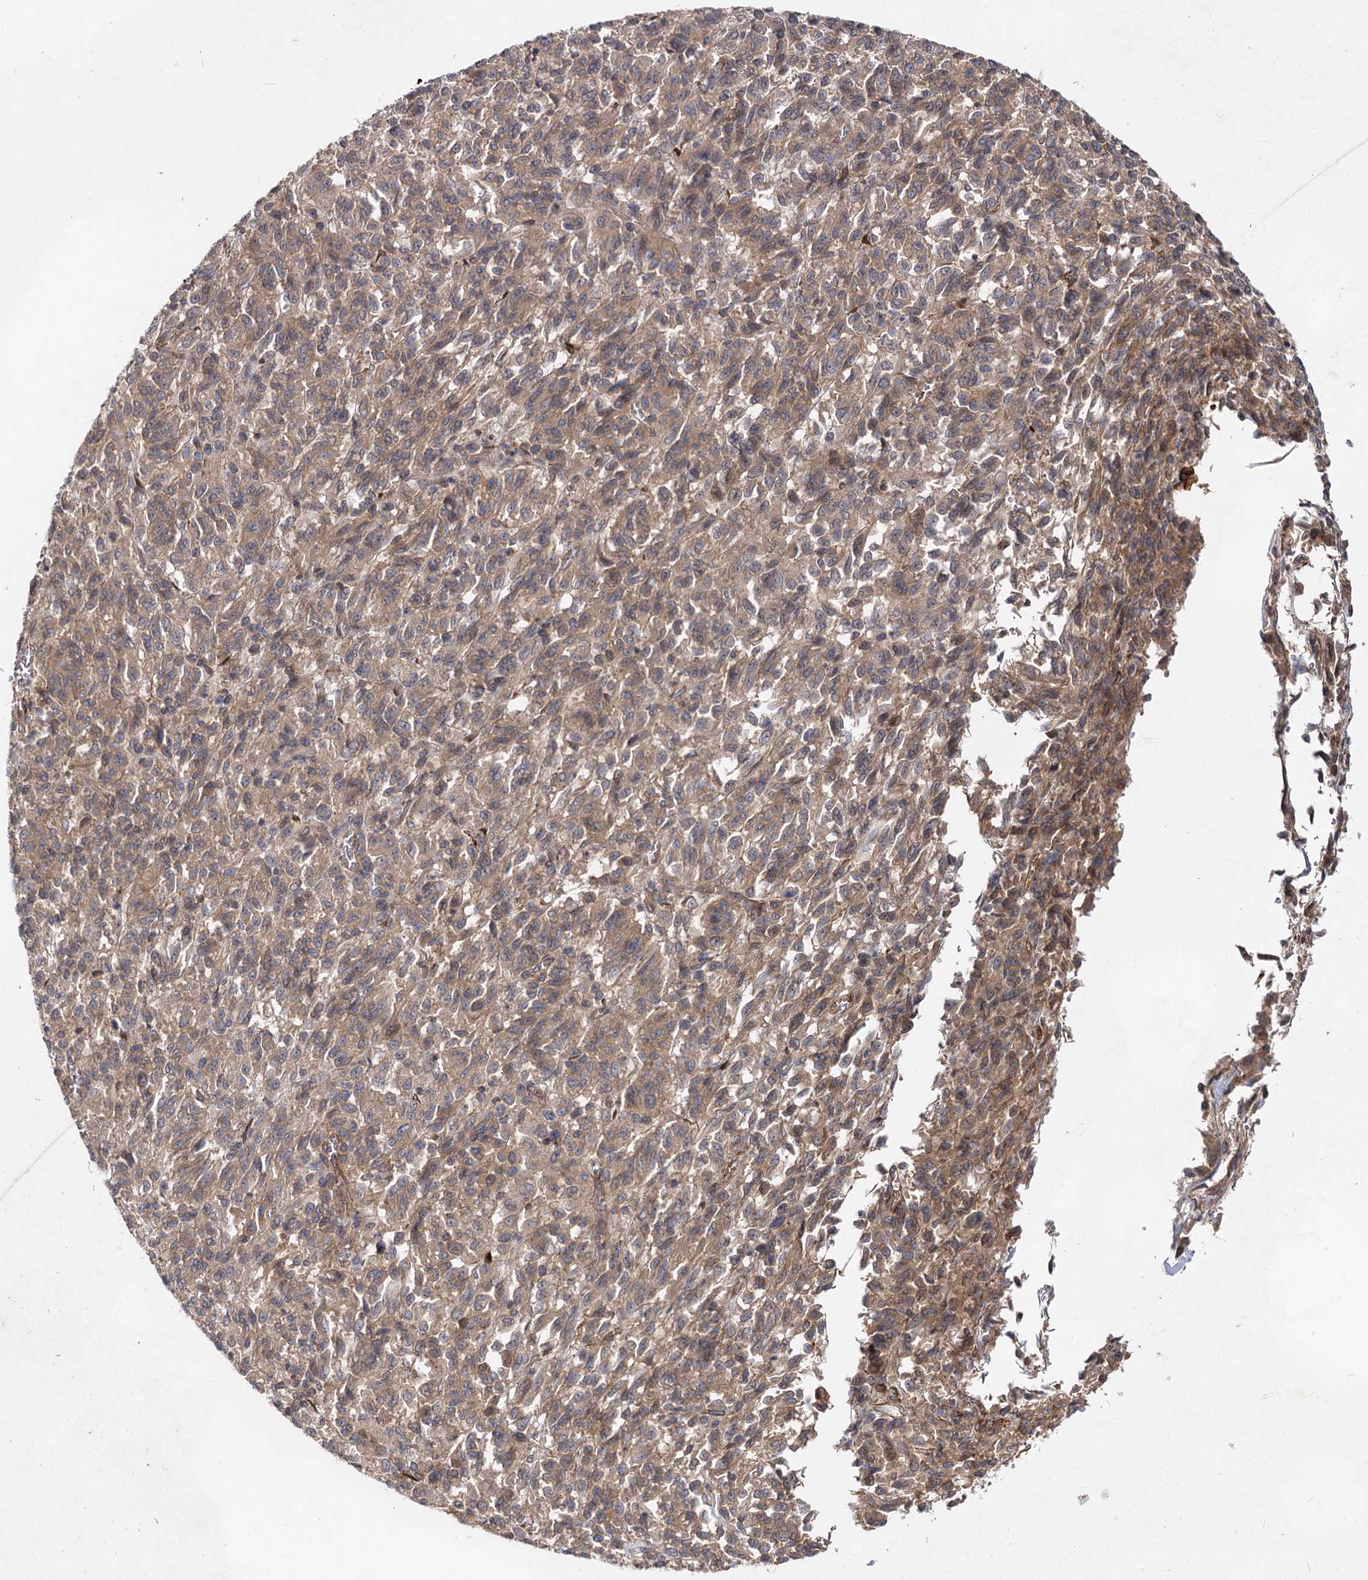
{"staining": {"intensity": "moderate", "quantity": ">75%", "location": "cytoplasmic/membranous"}, "tissue": "melanoma", "cell_type": "Tumor cells", "image_type": "cancer", "snomed": [{"axis": "morphology", "description": "Malignant melanoma, Metastatic site"}, {"axis": "topography", "description": "Lung"}], "caption": "Moderate cytoplasmic/membranous expression is present in about >75% of tumor cells in malignant melanoma (metastatic site).", "gene": "IQSEC1", "patient": {"sex": "male", "age": 64}}